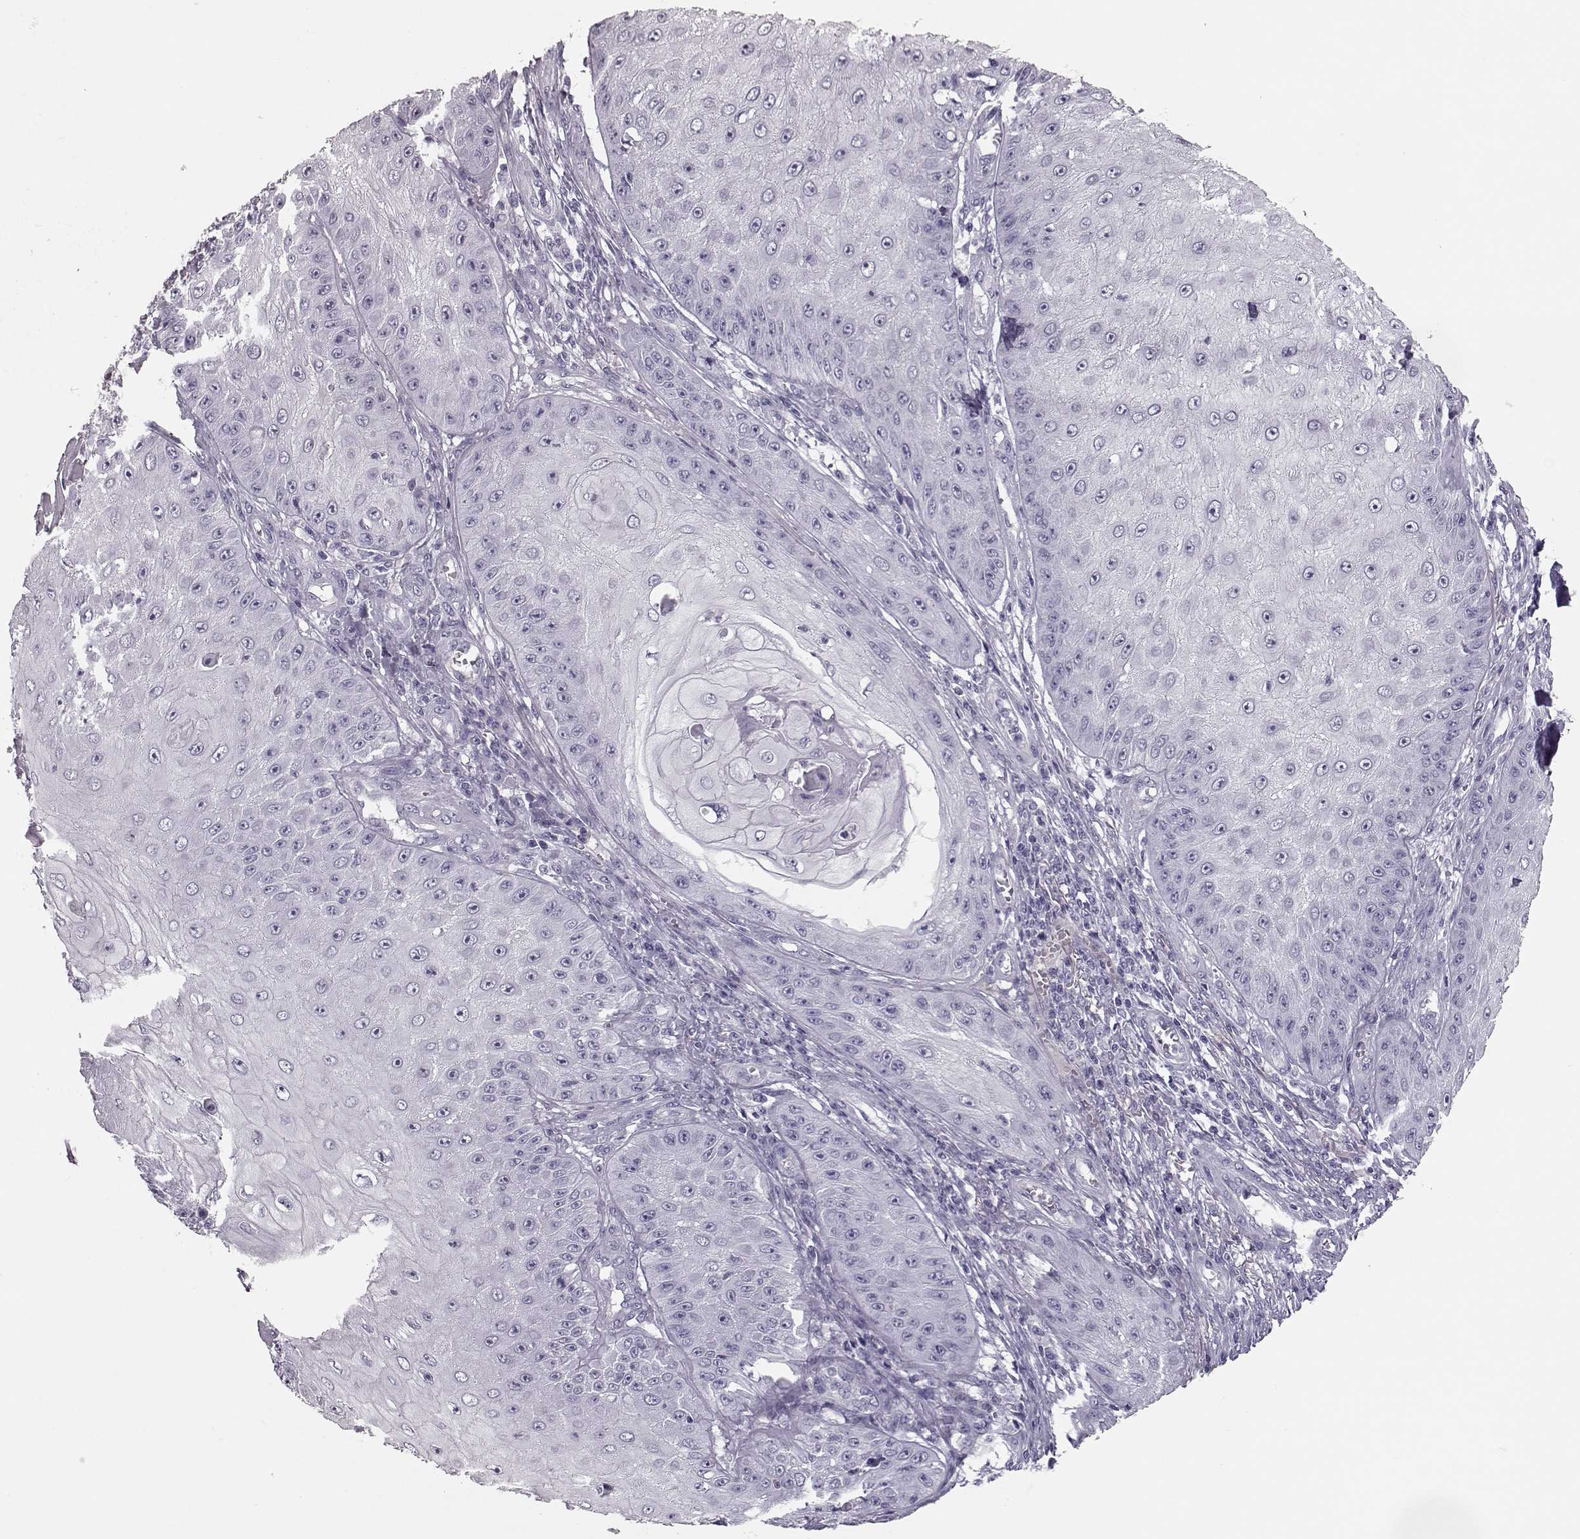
{"staining": {"intensity": "negative", "quantity": "none", "location": "none"}, "tissue": "skin cancer", "cell_type": "Tumor cells", "image_type": "cancer", "snomed": [{"axis": "morphology", "description": "Squamous cell carcinoma, NOS"}, {"axis": "topography", "description": "Skin"}], "caption": "IHC of skin cancer displays no staining in tumor cells.", "gene": "CCL19", "patient": {"sex": "male", "age": 70}}